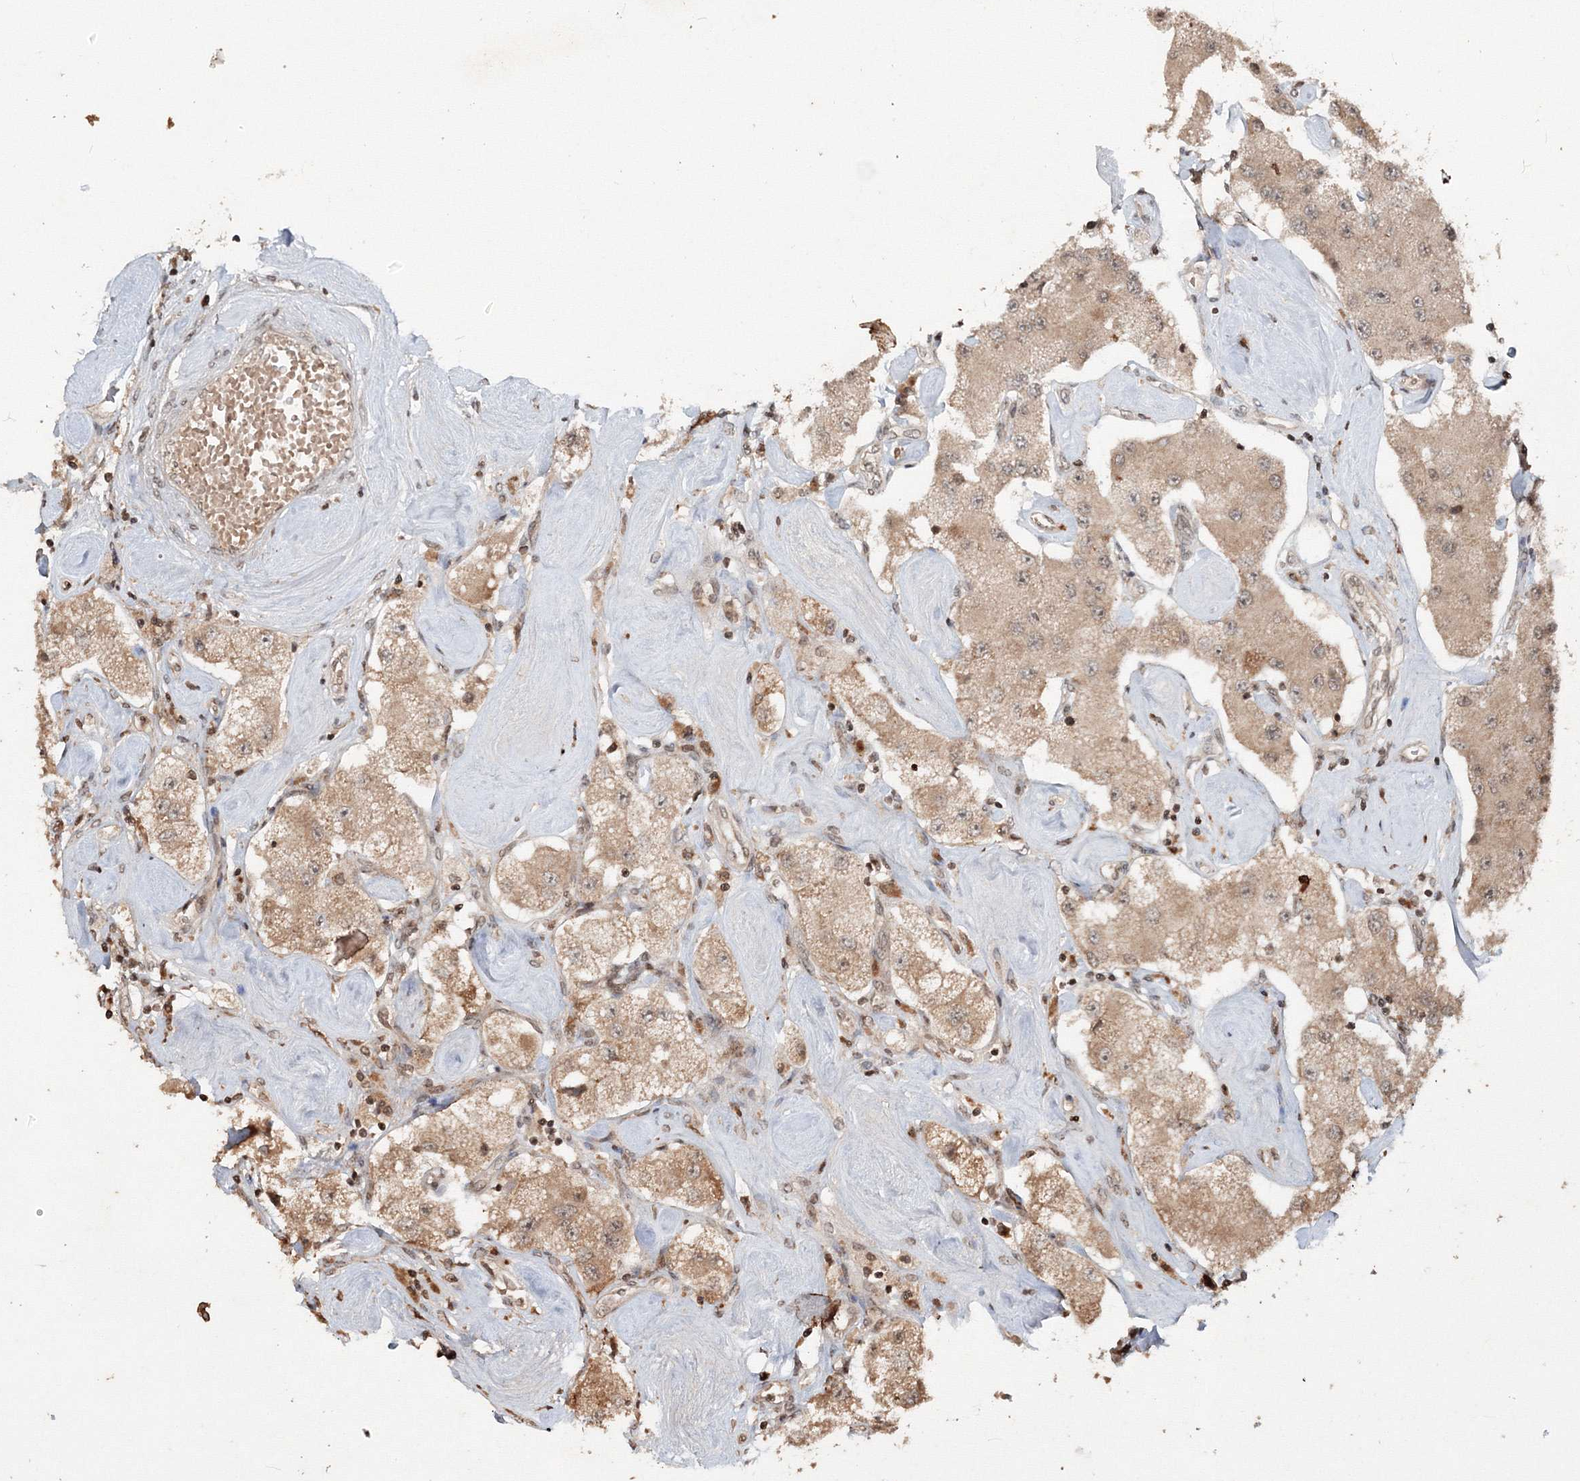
{"staining": {"intensity": "moderate", "quantity": ">75%", "location": "cytoplasmic/membranous"}, "tissue": "carcinoid", "cell_type": "Tumor cells", "image_type": "cancer", "snomed": [{"axis": "morphology", "description": "Carcinoid, malignant, NOS"}, {"axis": "topography", "description": "Pancreas"}], "caption": "Protein expression by immunohistochemistry reveals moderate cytoplasmic/membranous staining in approximately >75% of tumor cells in carcinoid.", "gene": "PEX13", "patient": {"sex": "male", "age": 41}}